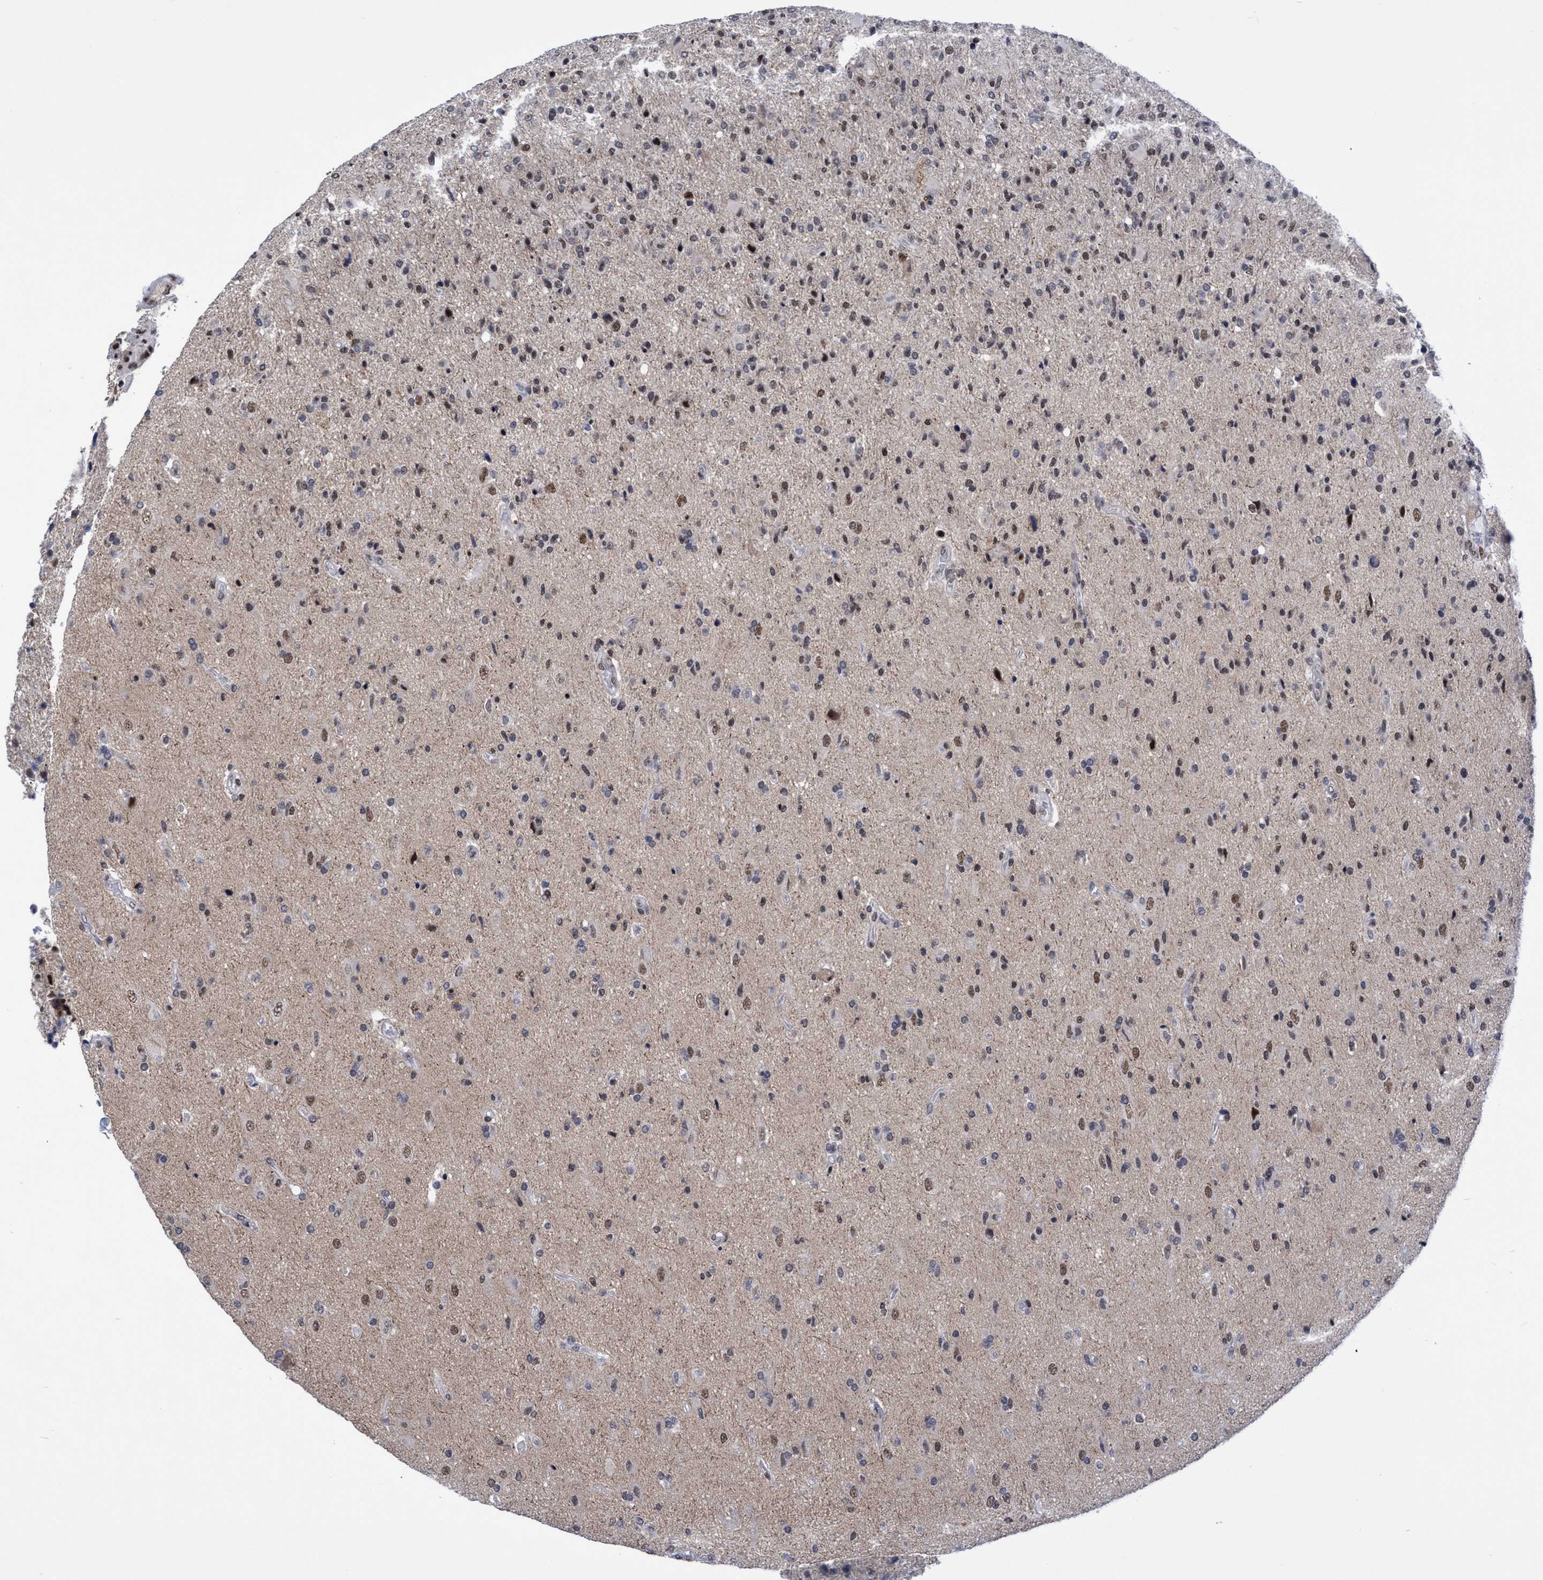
{"staining": {"intensity": "moderate", "quantity": "<25%", "location": "nuclear"}, "tissue": "glioma", "cell_type": "Tumor cells", "image_type": "cancer", "snomed": [{"axis": "morphology", "description": "Glioma, malignant, High grade"}, {"axis": "topography", "description": "Brain"}], "caption": "Tumor cells reveal low levels of moderate nuclear staining in approximately <25% of cells in human glioma. (brown staining indicates protein expression, while blue staining denotes nuclei).", "gene": "C9orf78", "patient": {"sex": "male", "age": 72}}